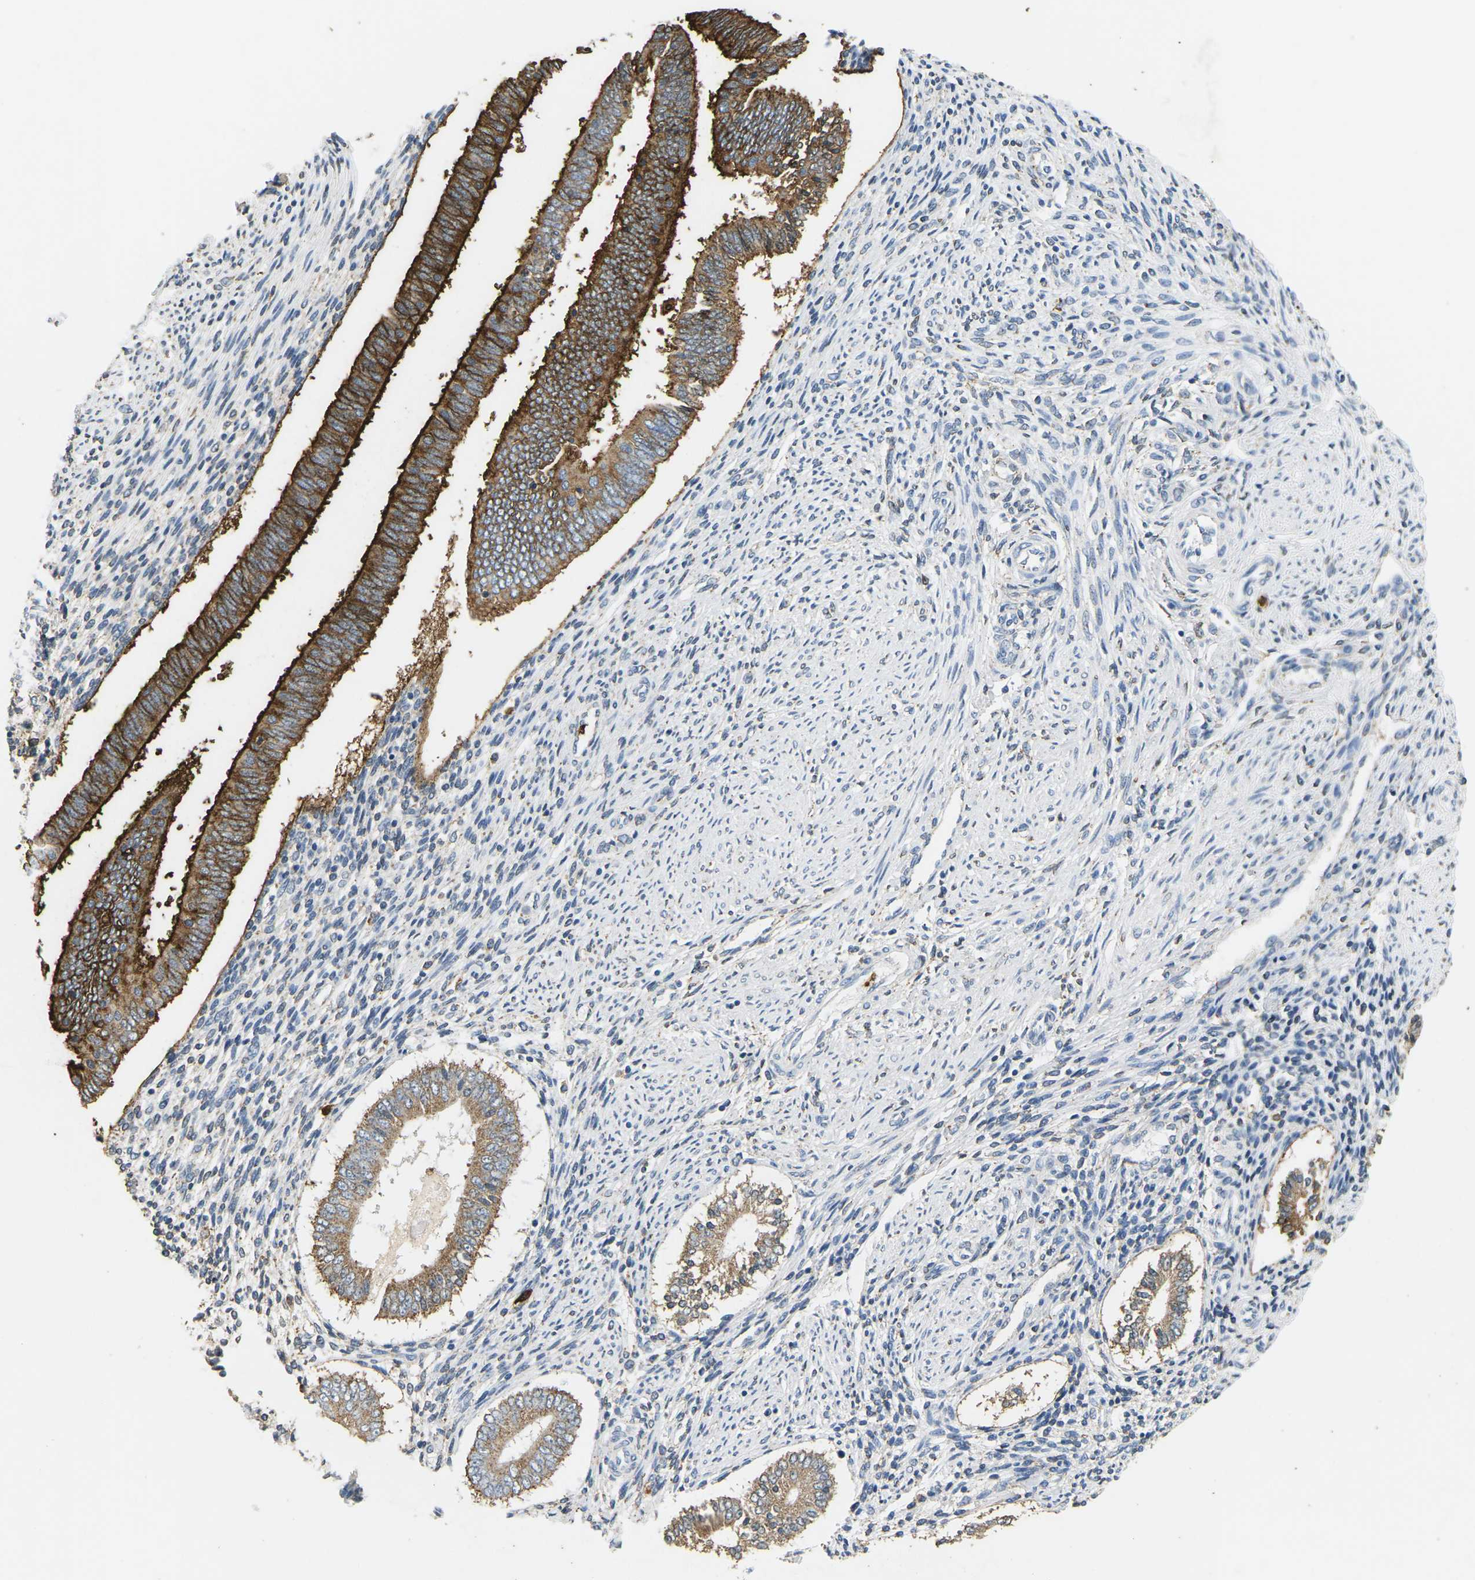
{"staining": {"intensity": "negative", "quantity": "none", "location": "none"}, "tissue": "endometrium", "cell_type": "Cells in endometrial stroma", "image_type": "normal", "snomed": [{"axis": "morphology", "description": "Normal tissue, NOS"}, {"axis": "topography", "description": "Endometrium"}], "caption": "This is a histopathology image of IHC staining of benign endometrium, which shows no staining in cells in endometrial stroma.", "gene": "ADM", "patient": {"sex": "female", "age": 42}}